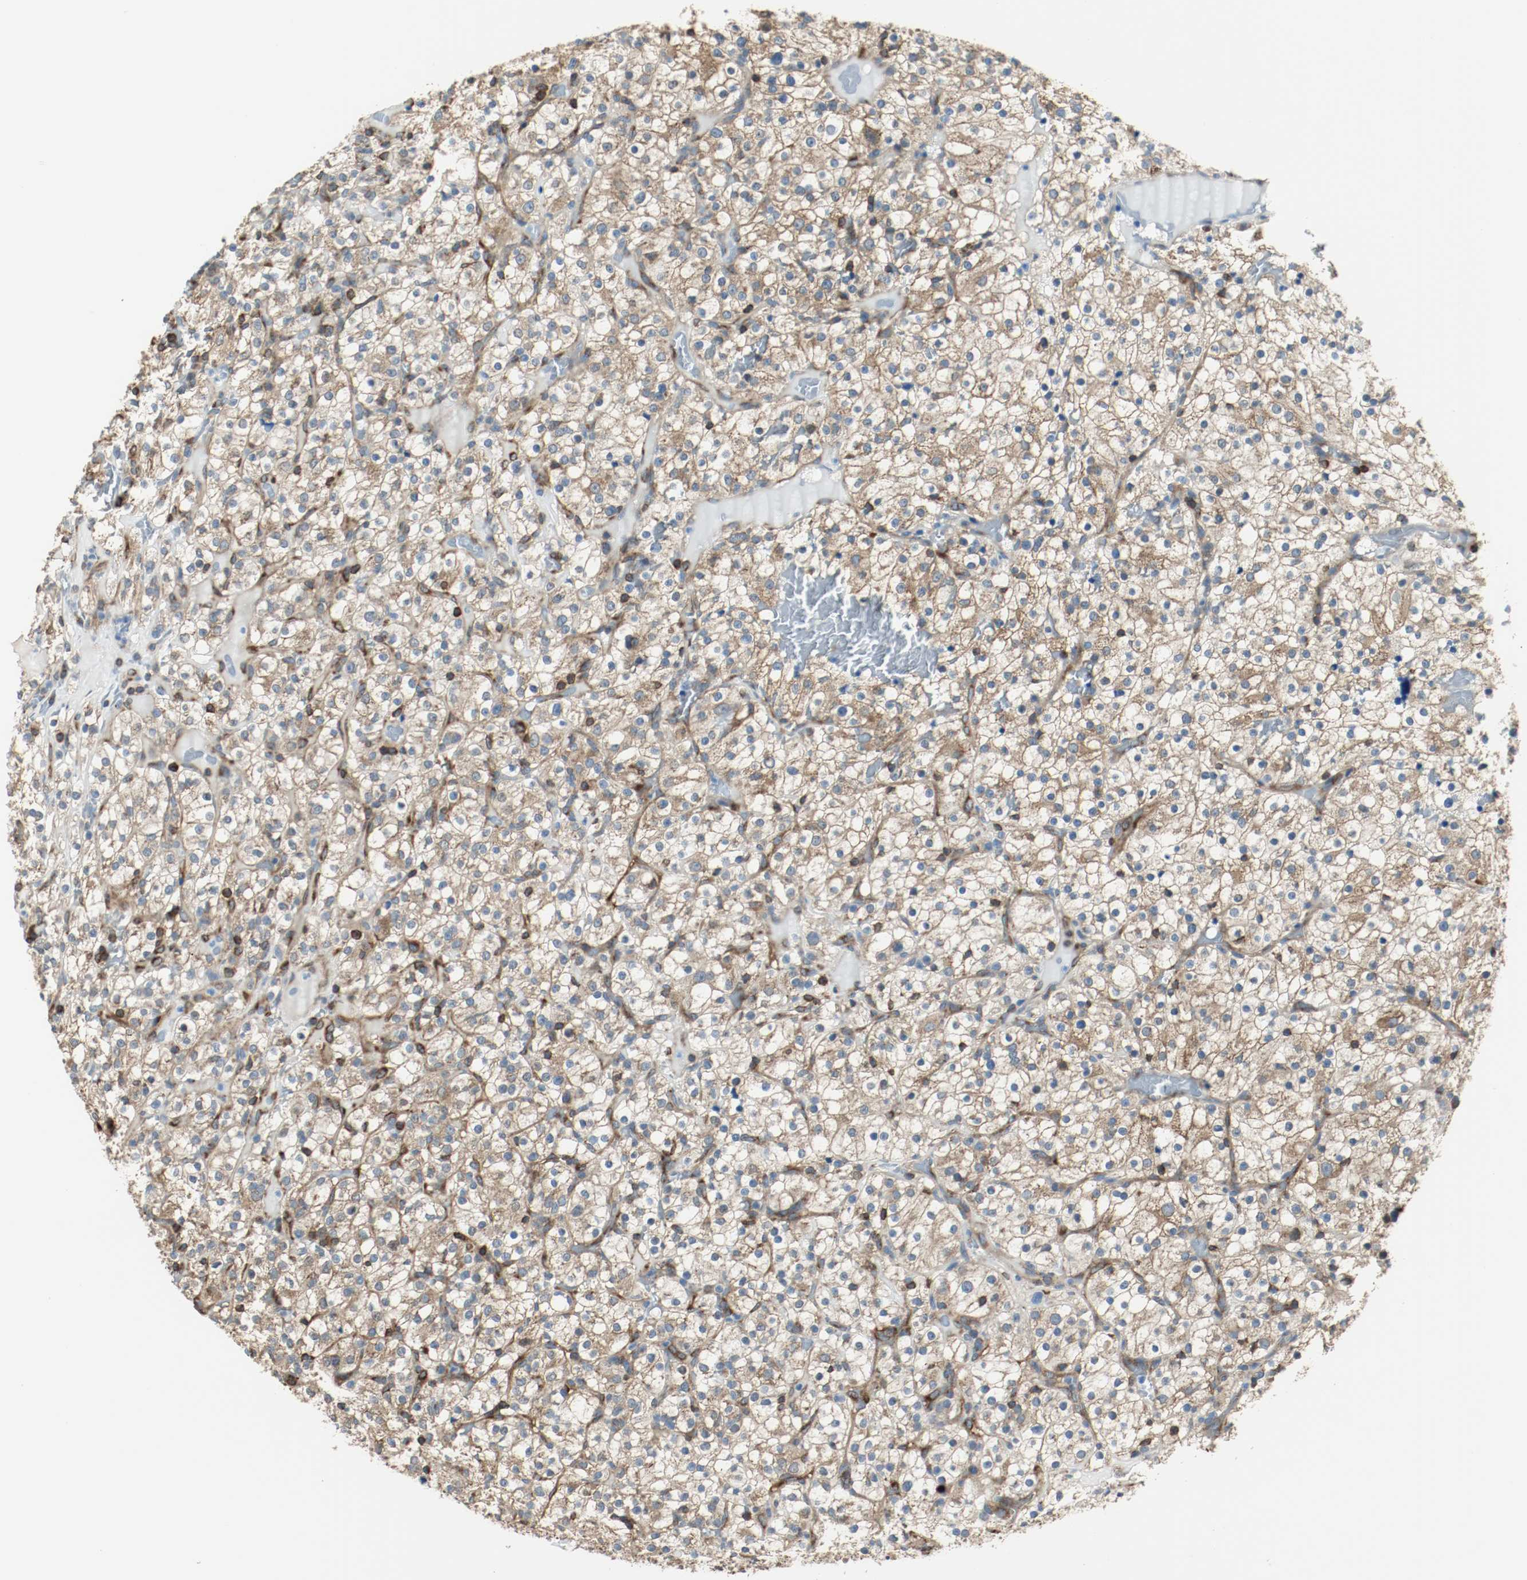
{"staining": {"intensity": "moderate", "quantity": ">75%", "location": "cytoplasmic/membranous"}, "tissue": "renal cancer", "cell_type": "Tumor cells", "image_type": "cancer", "snomed": [{"axis": "morphology", "description": "Normal tissue, NOS"}, {"axis": "morphology", "description": "Adenocarcinoma, NOS"}, {"axis": "topography", "description": "Kidney"}], "caption": "A photomicrograph of human renal cancer (adenocarcinoma) stained for a protein displays moderate cytoplasmic/membranous brown staining in tumor cells. The staining is performed using DAB (3,3'-diaminobenzidine) brown chromogen to label protein expression. The nuclei are counter-stained blue using hematoxylin.", "gene": "PLCG1", "patient": {"sex": "female", "age": 72}}